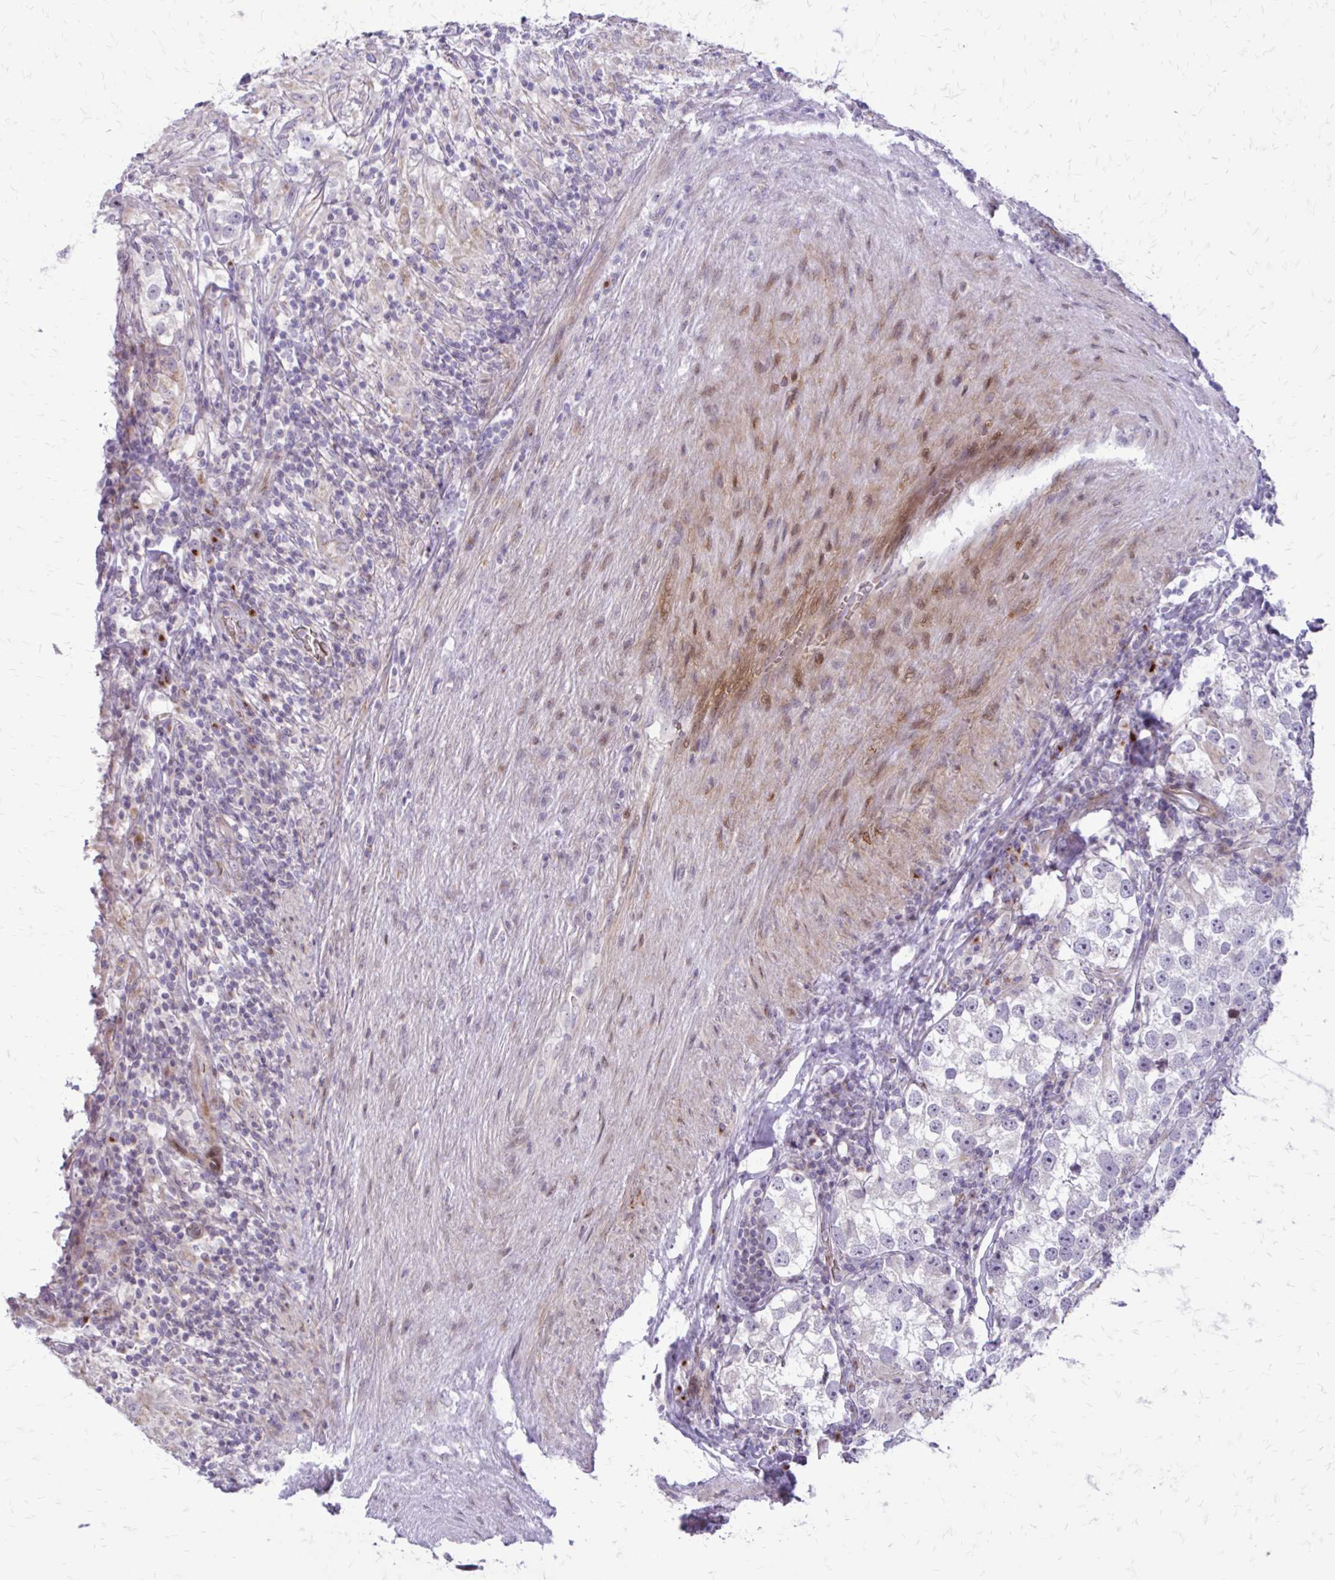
{"staining": {"intensity": "negative", "quantity": "none", "location": "none"}, "tissue": "testis cancer", "cell_type": "Tumor cells", "image_type": "cancer", "snomed": [{"axis": "morphology", "description": "Seminoma, NOS"}, {"axis": "topography", "description": "Testis"}], "caption": "Immunohistochemistry image of neoplastic tissue: testis cancer (seminoma) stained with DAB (3,3'-diaminobenzidine) exhibits no significant protein positivity in tumor cells.", "gene": "FUNDC2", "patient": {"sex": "male", "age": 46}}